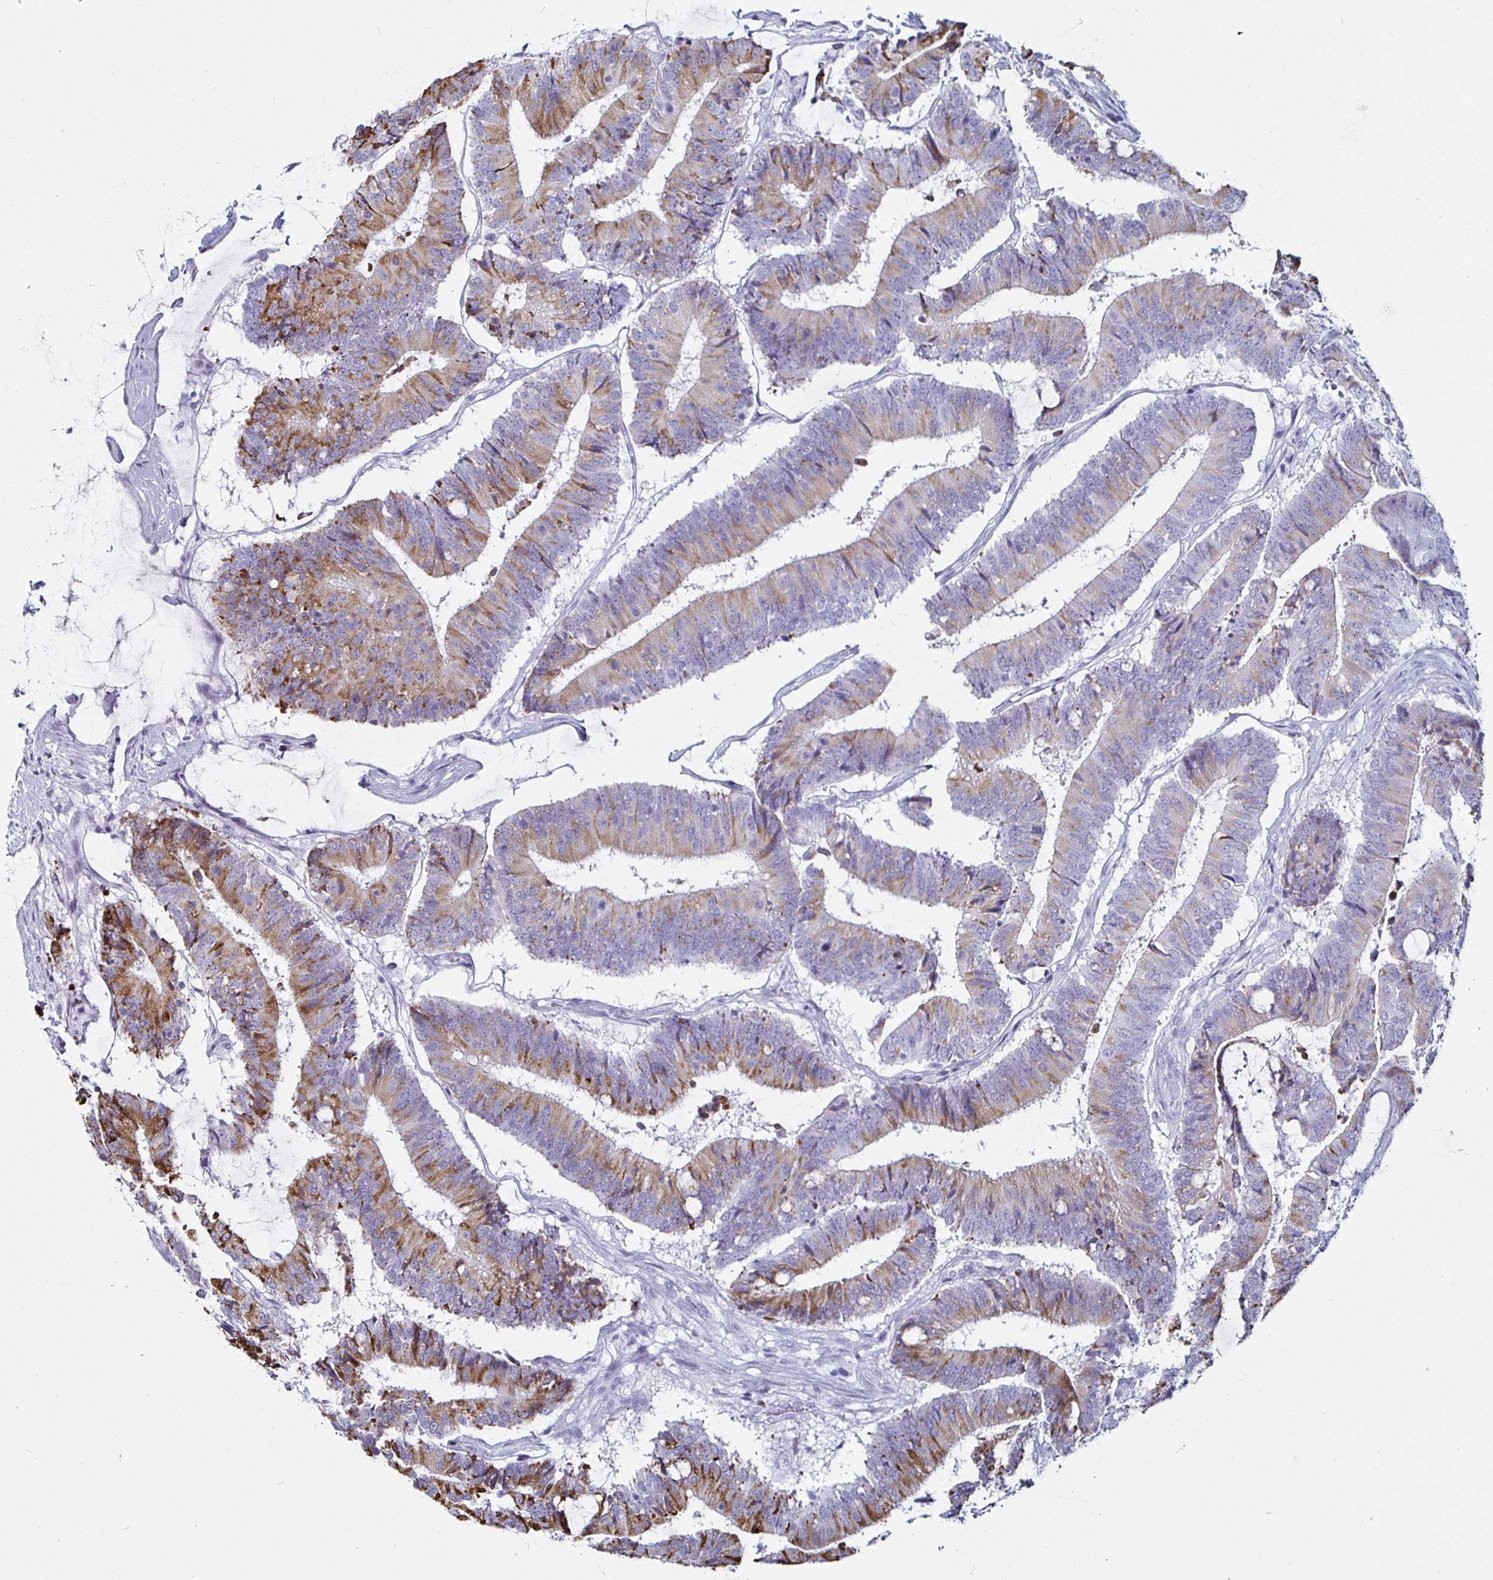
{"staining": {"intensity": "moderate", "quantity": "25%-75%", "location": "cytoplasmic/membranous"}, "tissue": "colorectal cancer", "cell_type": "Tumor cells", "image_type": "cancer", "snomed": [{"axis": "morphology", "description": "Adenocarcinoma, NOS"}, {"axis": "topography", "description": "Colon"}], "caption": "Tumor cells show medium levels of moderate cytoplasmic/membranous expression in approximately 25%-75% of cells in human colorectal cancer.", "gene": "KRT4", "patient": {"sex": "female", "age": 43}}